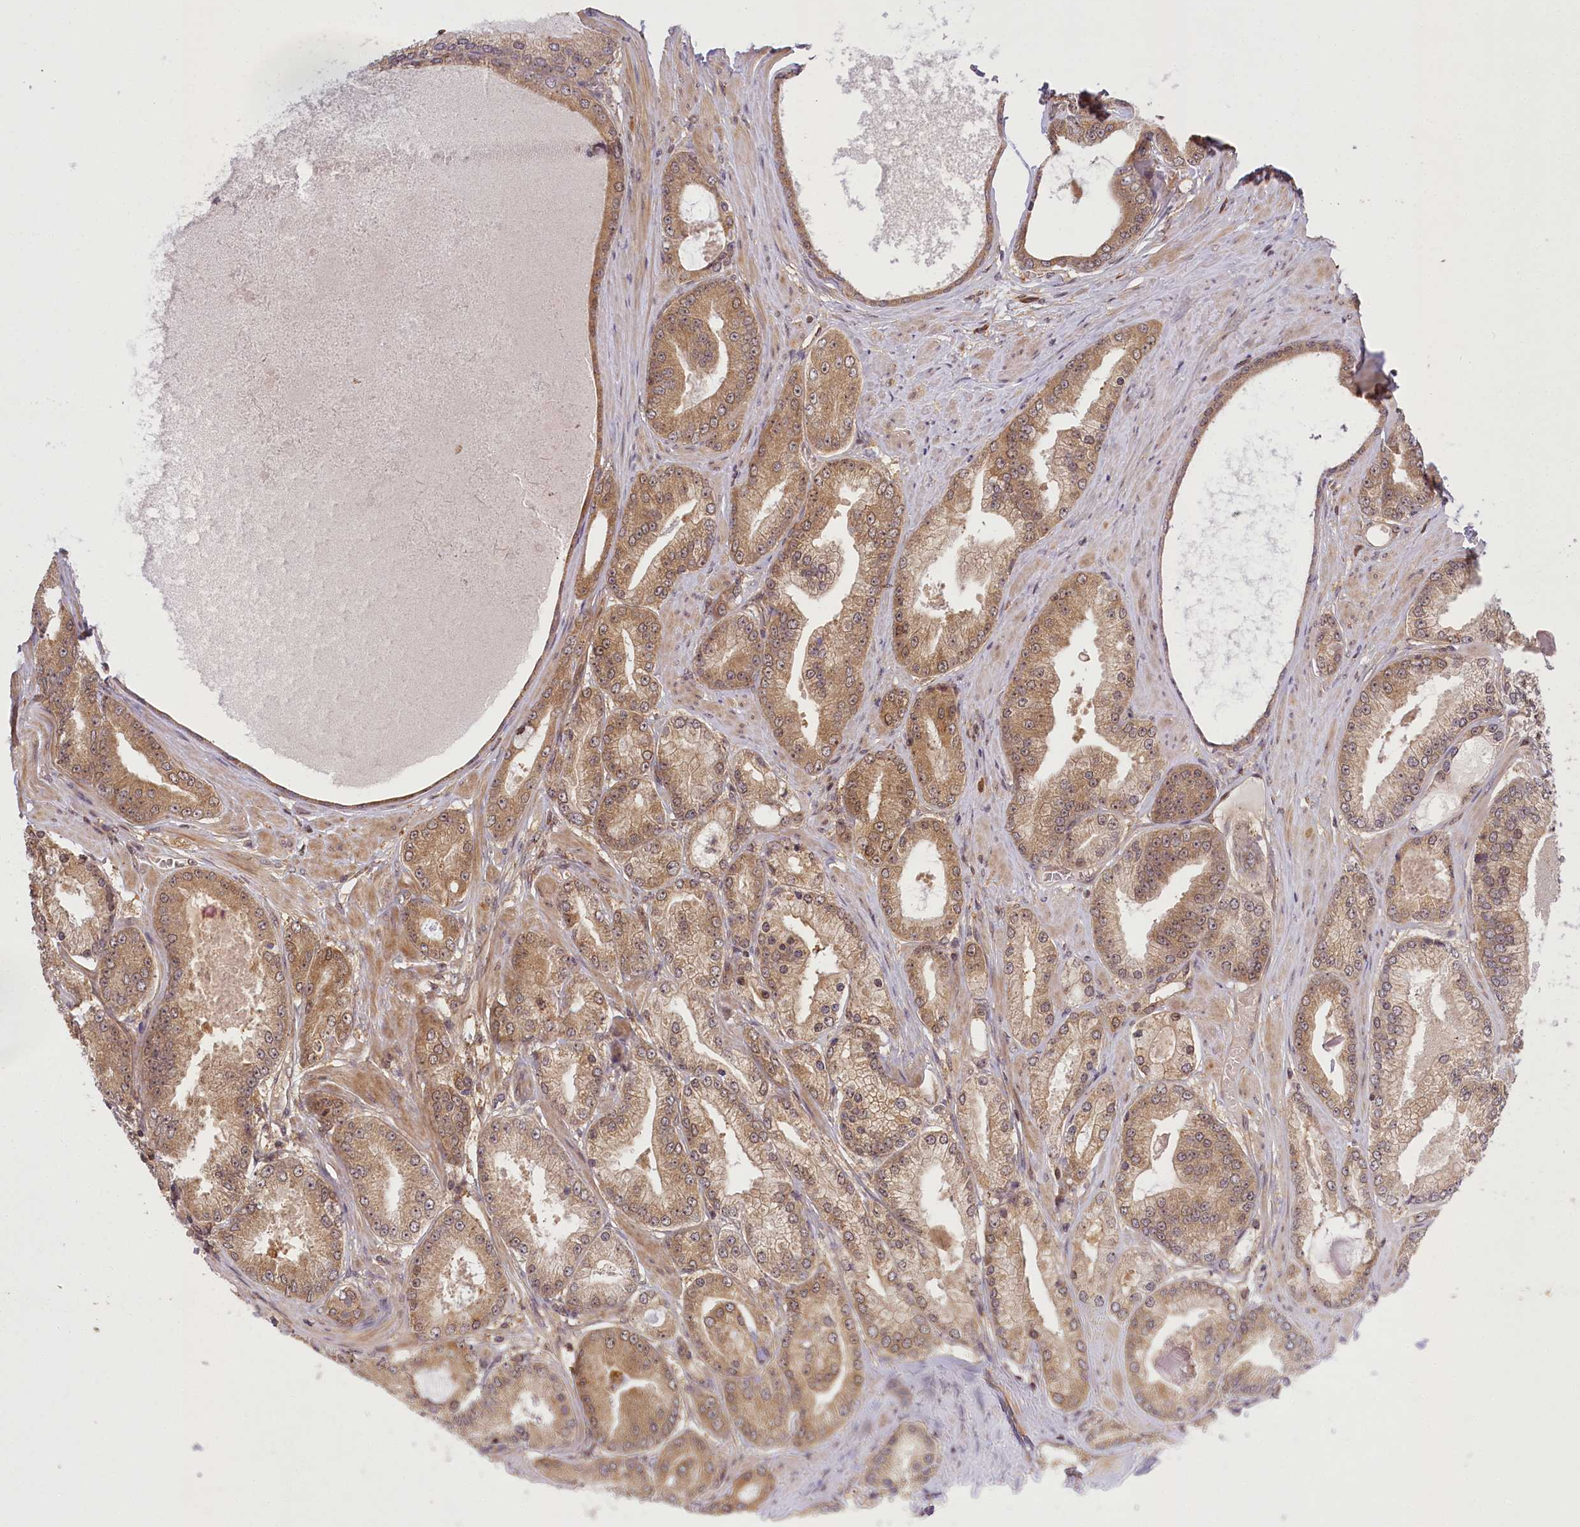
{"staining": {"intensity": "moderate", "quantity": ">75%", "location": "cytoplasmic/membranous,nuclear"}, "tissue": "prostate cancer", "cell_type": "Tumor cells", "image_type": "cancer", "snomed": [{"axis": "morphology", "description": "Adenocarcinoma, High grade"}, {"axis": "topography", "description": "Prostate"}], "caption": "This photomicrograph displays prostate cancer stained with immunohistochemistry (IHC) to label a protein in brown. The cytoplasmic/membranous and nuclear of tumor cells show moderate positivity for the protein. Nuclei are counter-stained blue.", "gene": "SERGEF", "patient": {"sex": "male", "age": 59}}